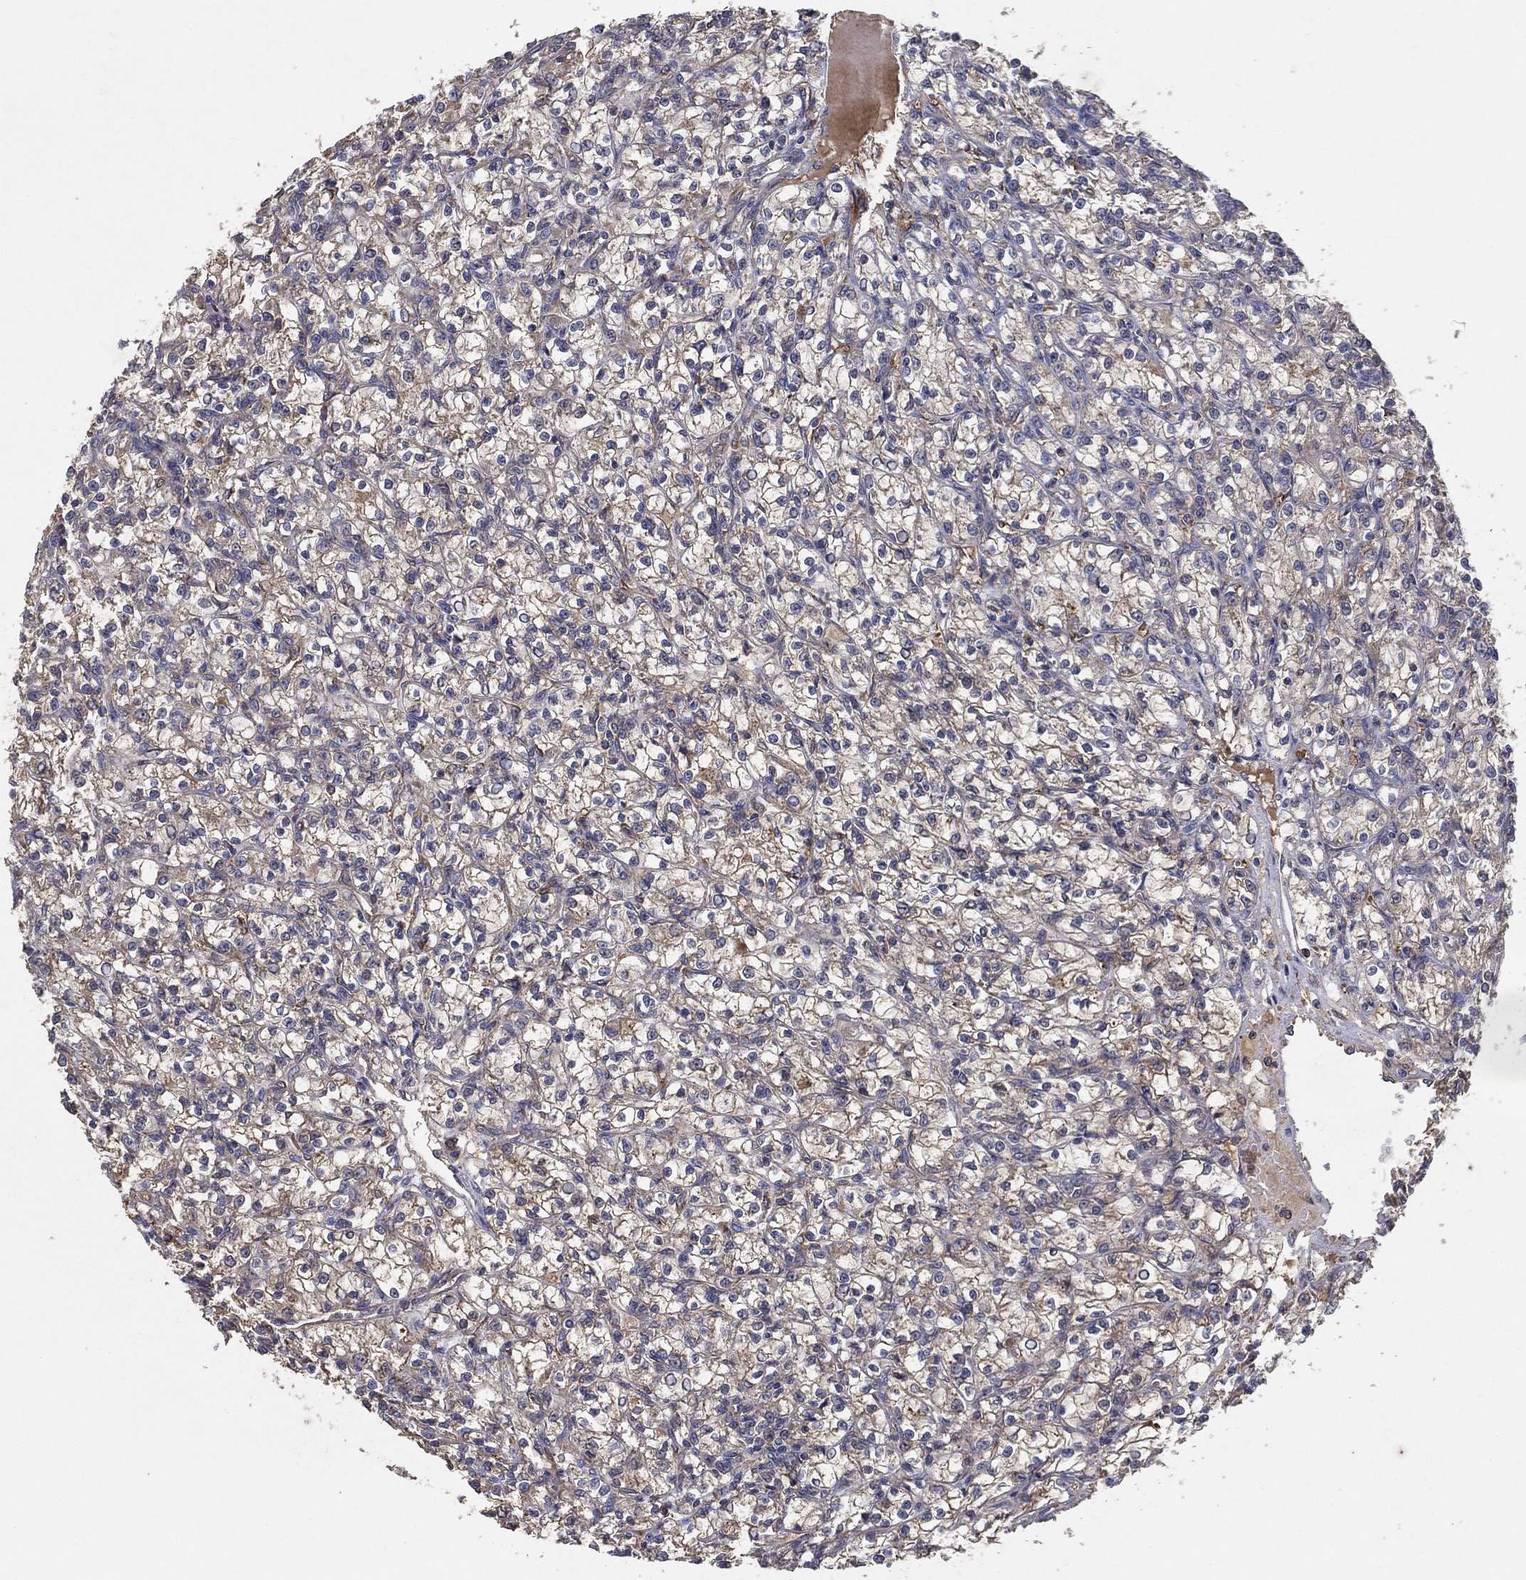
{"staining": {"intensity": "weak", "quantity": "<25%", "location": "cytoplasmic/membranous"}, "tissue": "renal cancer", "cell_type": "Tumor cells", "image_type": "cancer", "snomed": [{"axis": "morphology", "description": "Adenocarcinoma, NOS"}, {"axis": "topography", "description": "Kidney"}], "caption": "The immunohistochemistry (IHC) micrograph has no significant staining in tumor cells of renal cancer tissue.", "gene": "MT-ND1", "patient": {"sex": "female", "age": 59}}